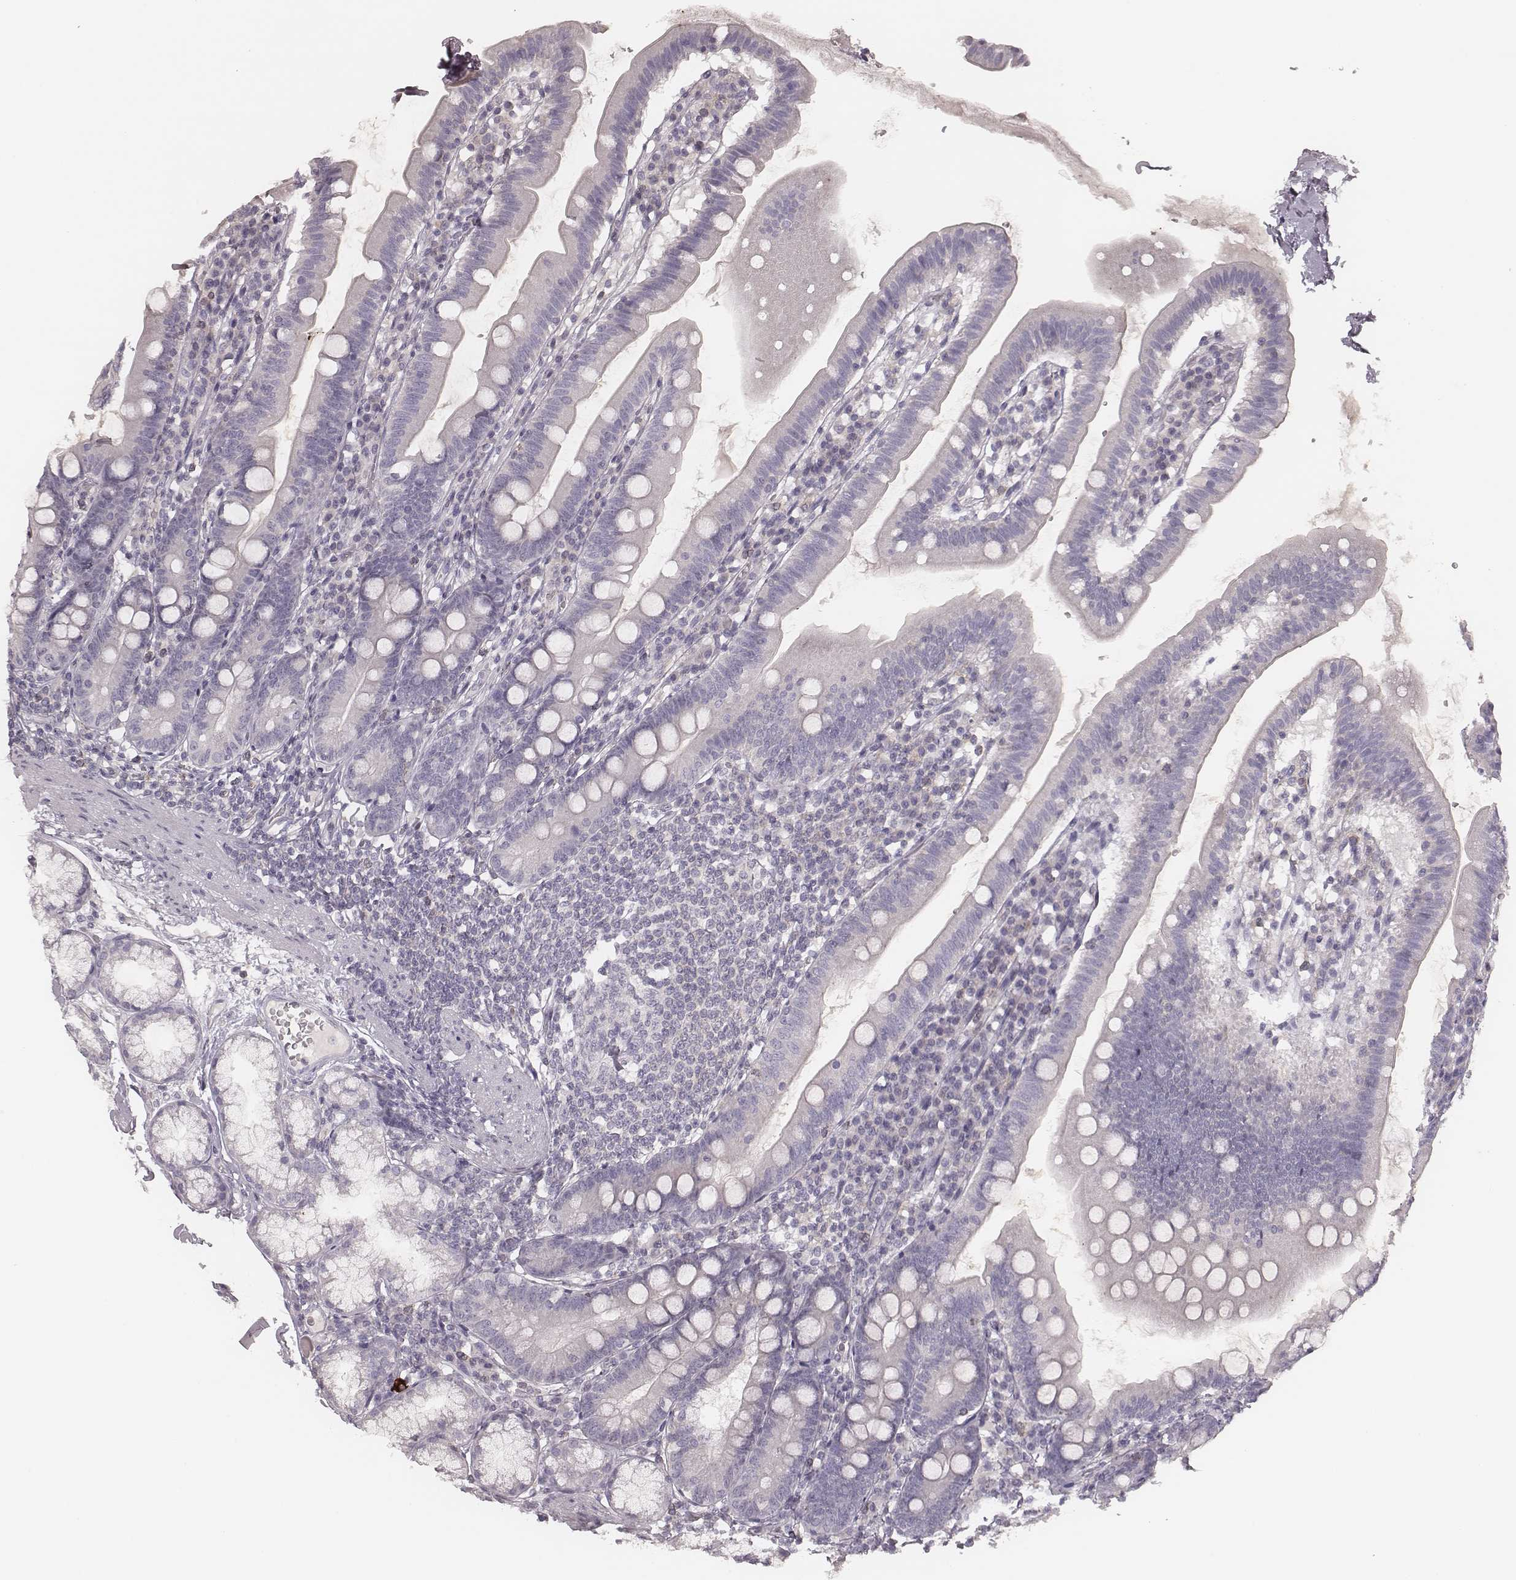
{"staining": {"intensity": "negative", "quantity": "none", "location": "none"}, "tissue": "duodenum", "cell_type": "Glandular cells", "image_type": "normal", "snomed": [{"axis": "morphology", "description": "Normal tissue, NOS"}, {"axis": "topography", "description": "Duodenum"}], "caption": "Glandular cells show no significant expression in unremarkable duodenum.", "gene": "MSX1", "patient": {"sex": "female", "age": 67}}